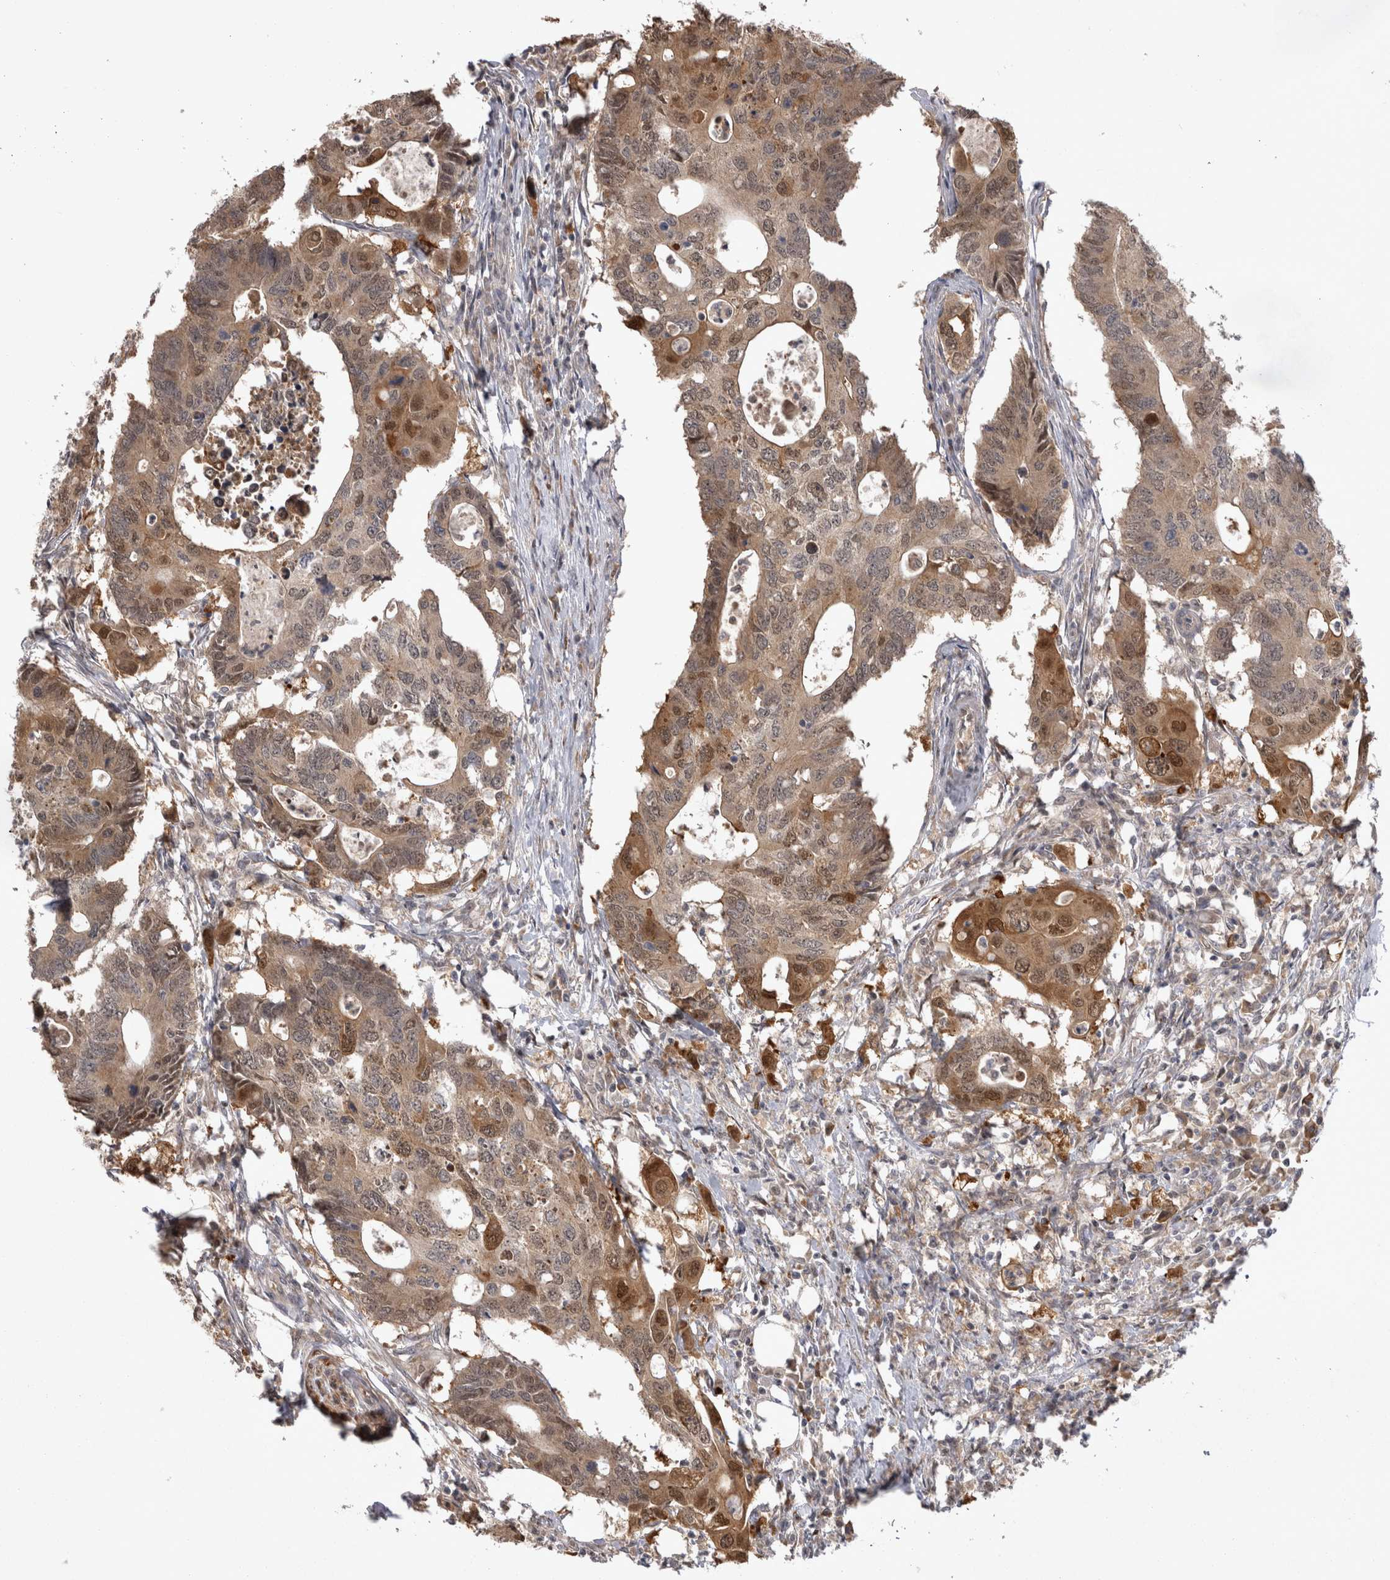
{"staining": {"intensity": "moderate", "quantity": ">75%", "location": "cytoplasmic/membranous,nuclear"}, "tissue": "colorectal cancer", "cell_type": "Tumor cells", "image_type": "cancer", "snomed": [{"axis": "morphology", "description": "Adenocarcinoma, NOS"}, {"axis": "topography", "description": "Colon"}], "caption": "A brown stain labels moderate cytoplasmic/membranous and nuclear positivity of a protein in colorectal cancer tumor cells. (DAB (3,3'-diaminobenzidine) IHC with brightfield microscopy, high magnification).", "gene": "CHIC2", "patient": {"sex": "male", "age": 71}}